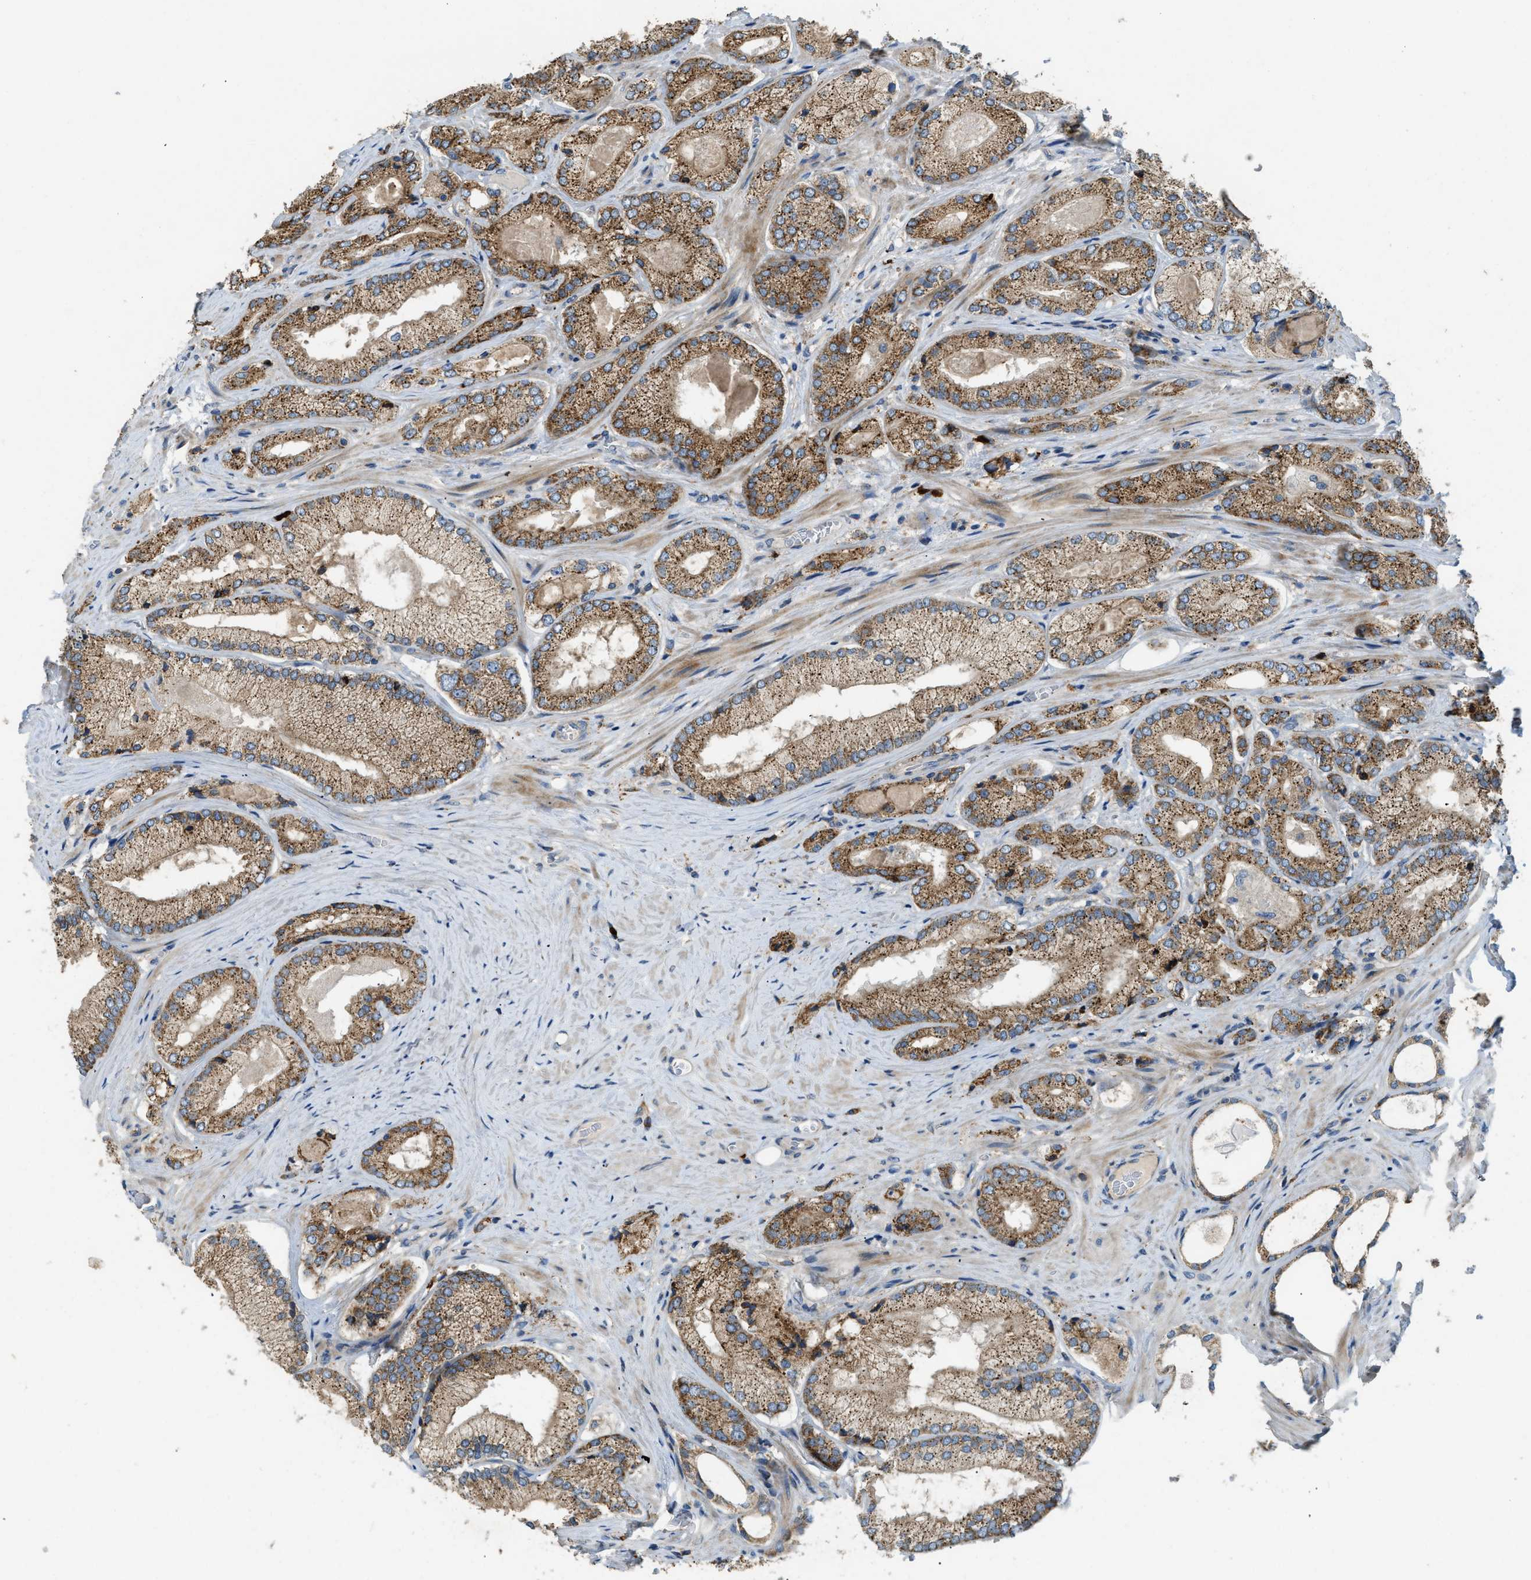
{"staining": {"intensity": "moderate", "quantity": ">75%", "location": "cytoplasmic/membranous"}, "tissue": "prostate cancer", "cell_type": "Tumor cells", "image_type": "cancer", "snomed": [{"axis": "morphology", "description": "Adenocarcinoma, Low grade"}, {"axis": "topography", "description": "Prostate"}], "caption": "Low-grade adenocarcinoma (prostate) tissue displays moderate cytoplasmic/membranous expression in about >75% of tumor cells, visualized by immunohistochemistry. (IHC, brightfield microscopy, high magnification).", "gene": "TMEM68", "patient": {"sex": "male", "age": 65}}